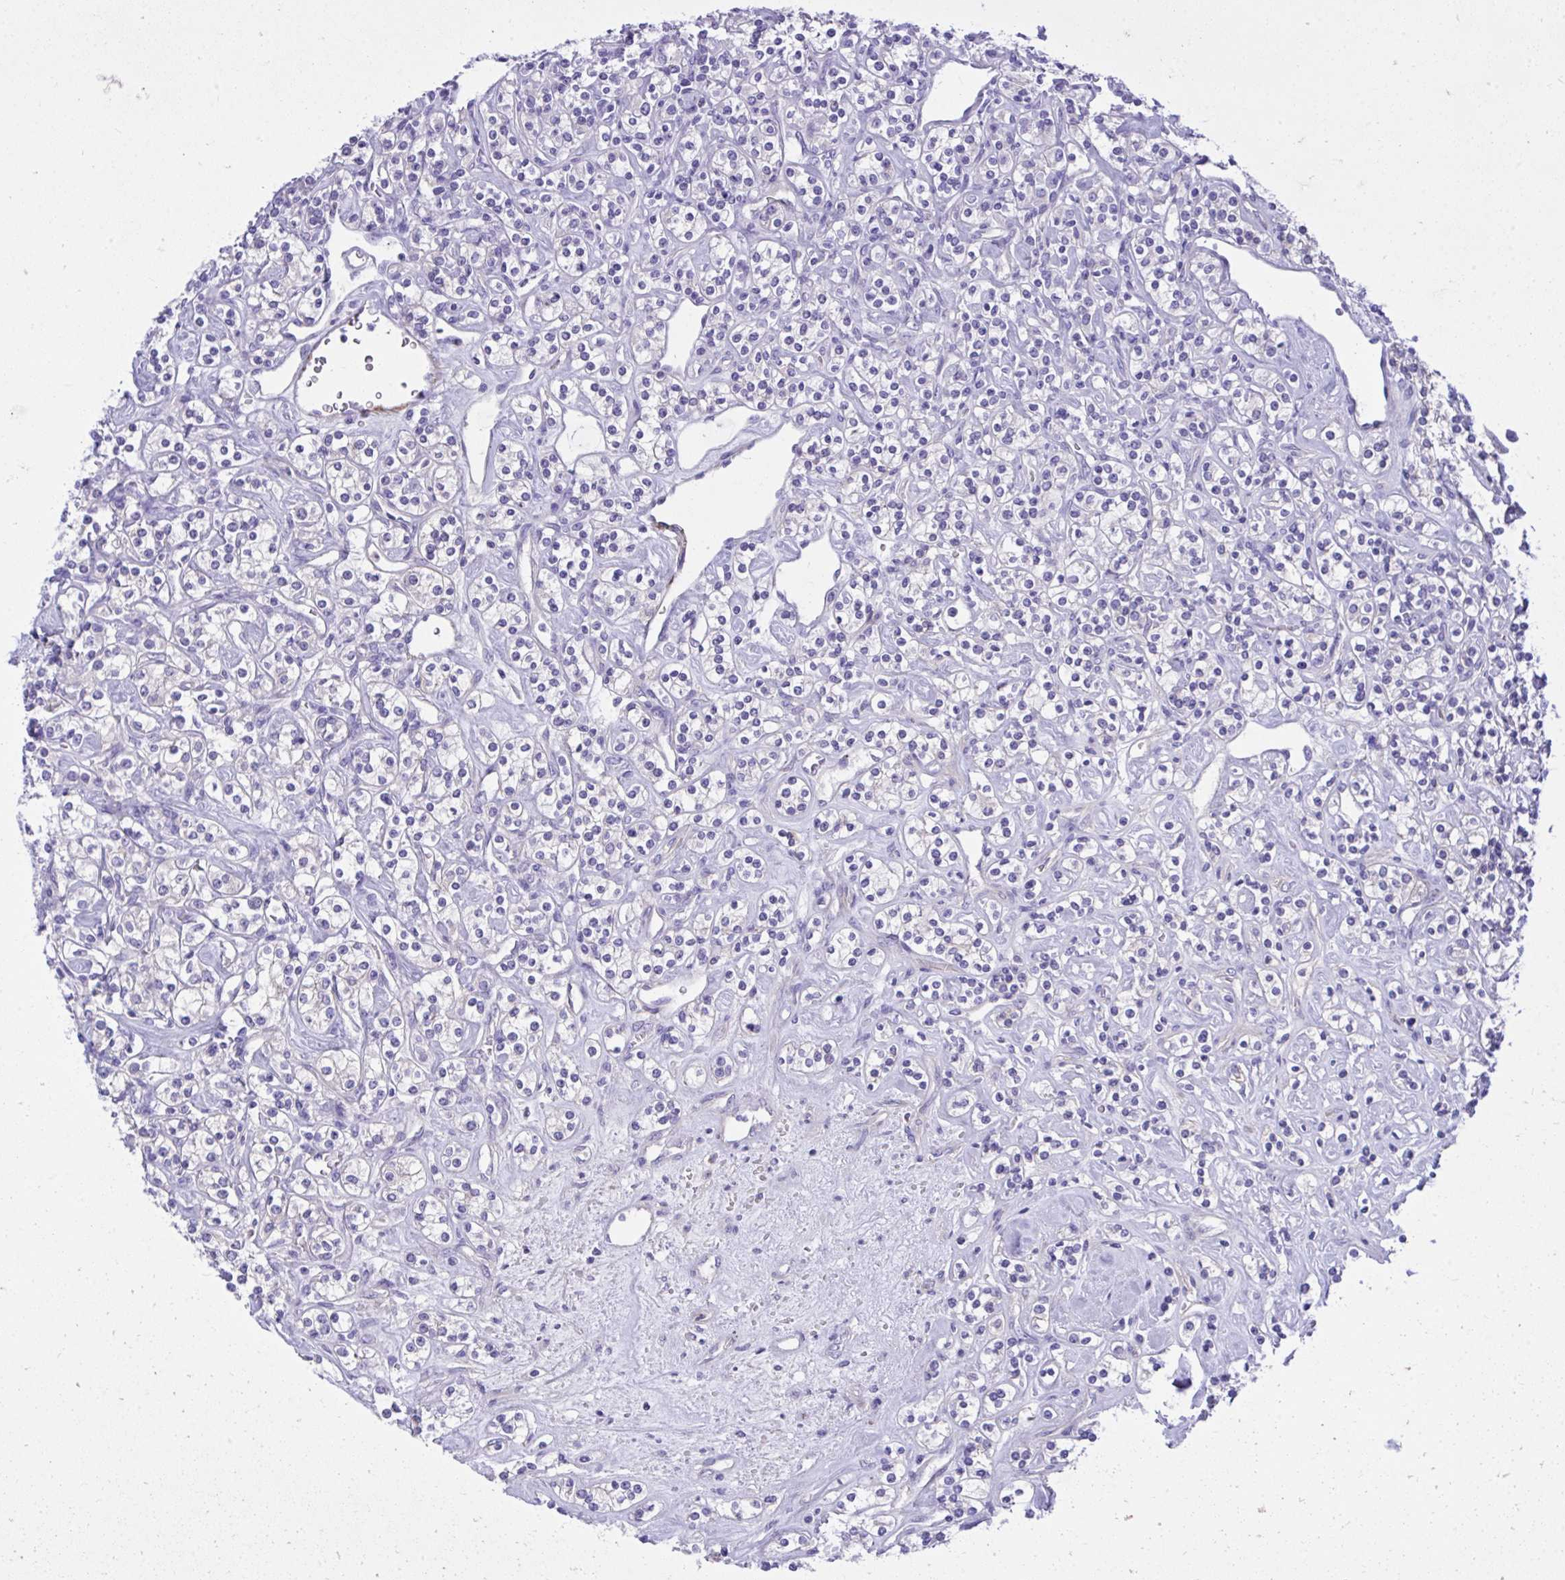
{"staining": {"intensity": "negative", "quantity": "none", "location": "none"}, "tissue": "renal cancer", "cell_type": "Tumor cells", "image_type": "cancer", "snomed": [{"axis": "morphology", "description": "Adenocarcinoma, NOS"}, {"axis": "topography", "description": "Kidney"}], "caption": "Tumor cells show no significant protein positivity in adenocarcinoma (renal). The staining was performed using DAB to visualize the protein expression in brown, while the nuclei were stained in blue with hematoxylin (Magnification: 20x).", "gene": "HRG", "patient": {"sex": "male", "age": 77}}